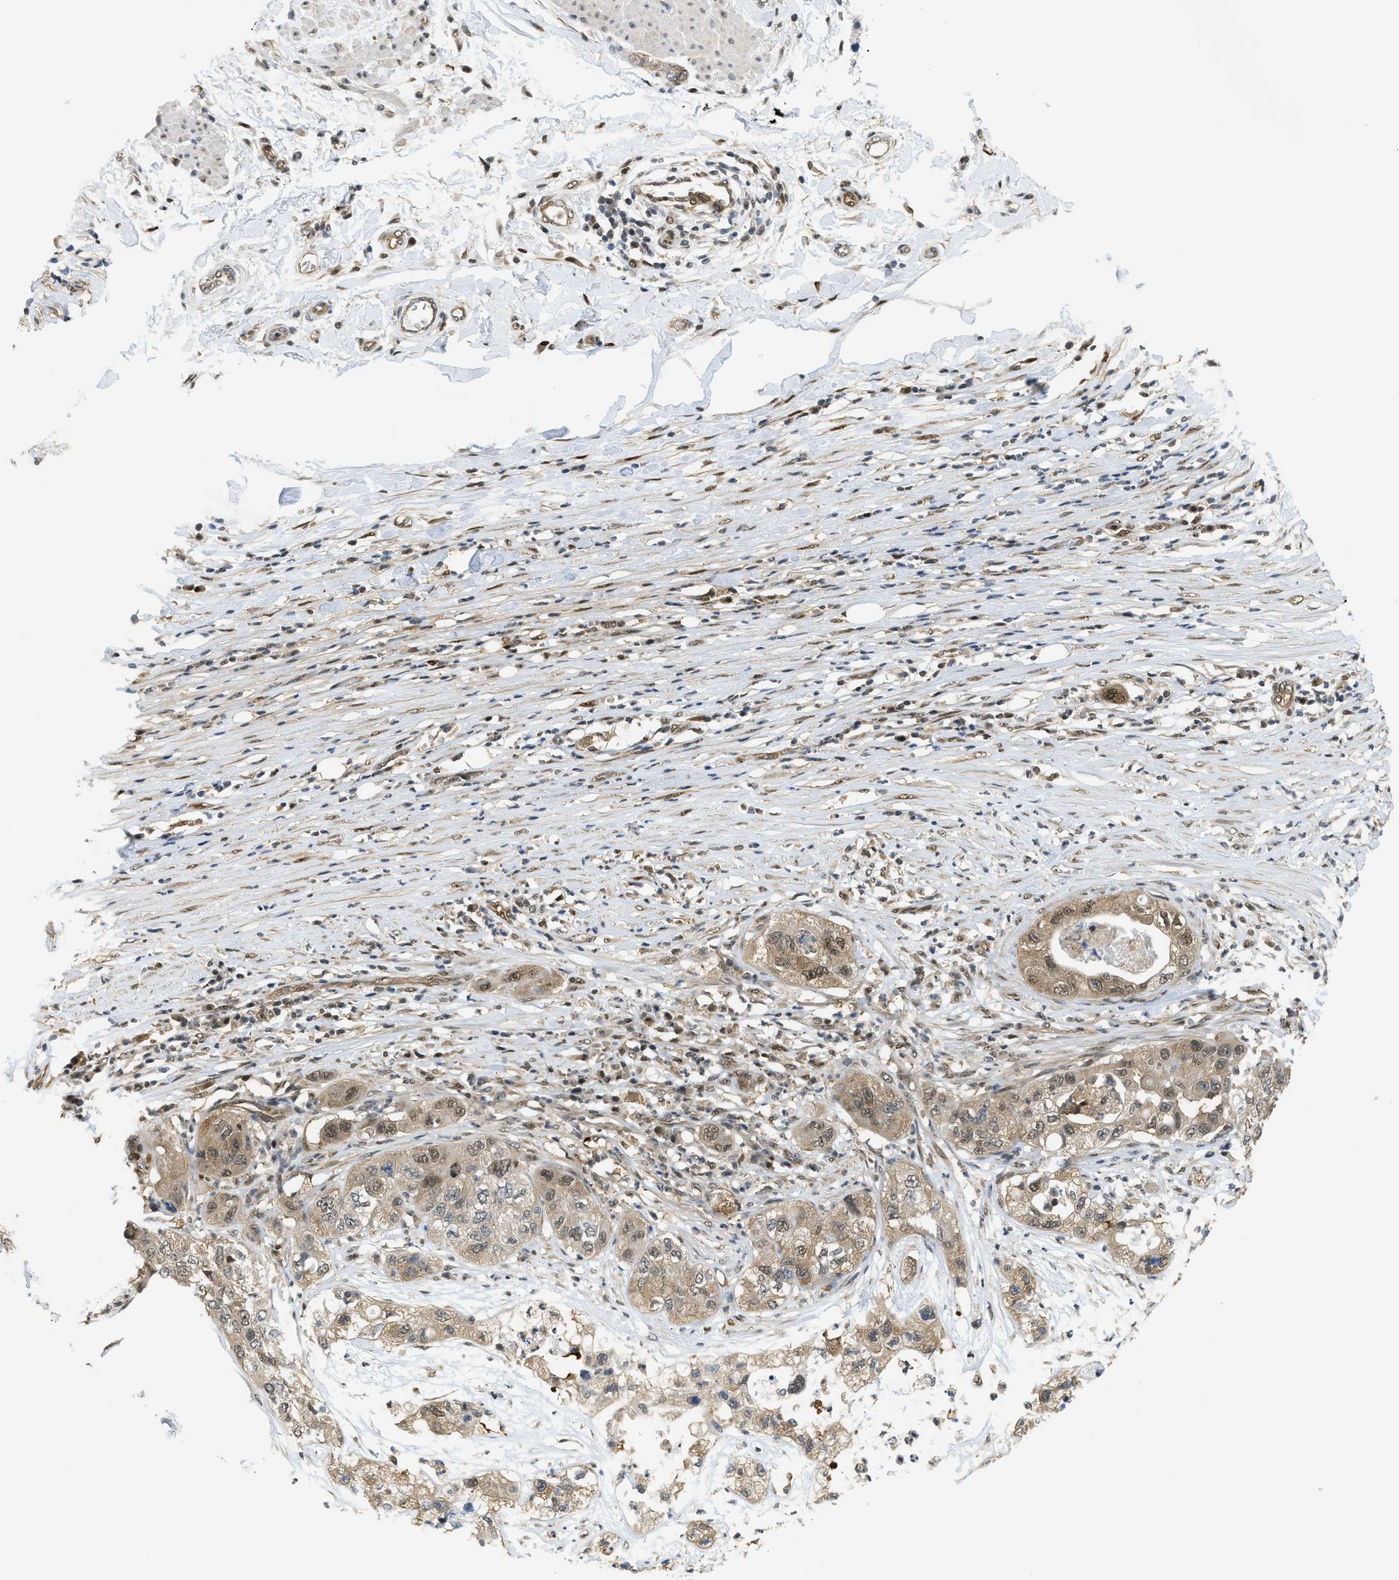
{"staining": {"intensity": "moderate", "quantity": ">75%", "location": "cytoplasmic/membranous,nuclear"}, "tissue": "pancreatic cancer", "cell_type": "Tumor cells", "image_type": "cancer", "snomed": [{"axis": "morphology", "description": "Adenocarcinoma, NOS"}, {"axis": "topography", "description": "Pancreas"}], "caption": "A micrograph of human pancreatic cancer (adenocarcinoma) stained for a protein exhibits moderate cytoplasmic/membranous and nuclear brown staining in tumor cells. The protein of interest is stained brown, and the nuclei are stained in blue (DAB IHC with brightfield microscopy, high magnification).", "gene": "PSMC5", "patient": {"sex": "female", "age": 78}}